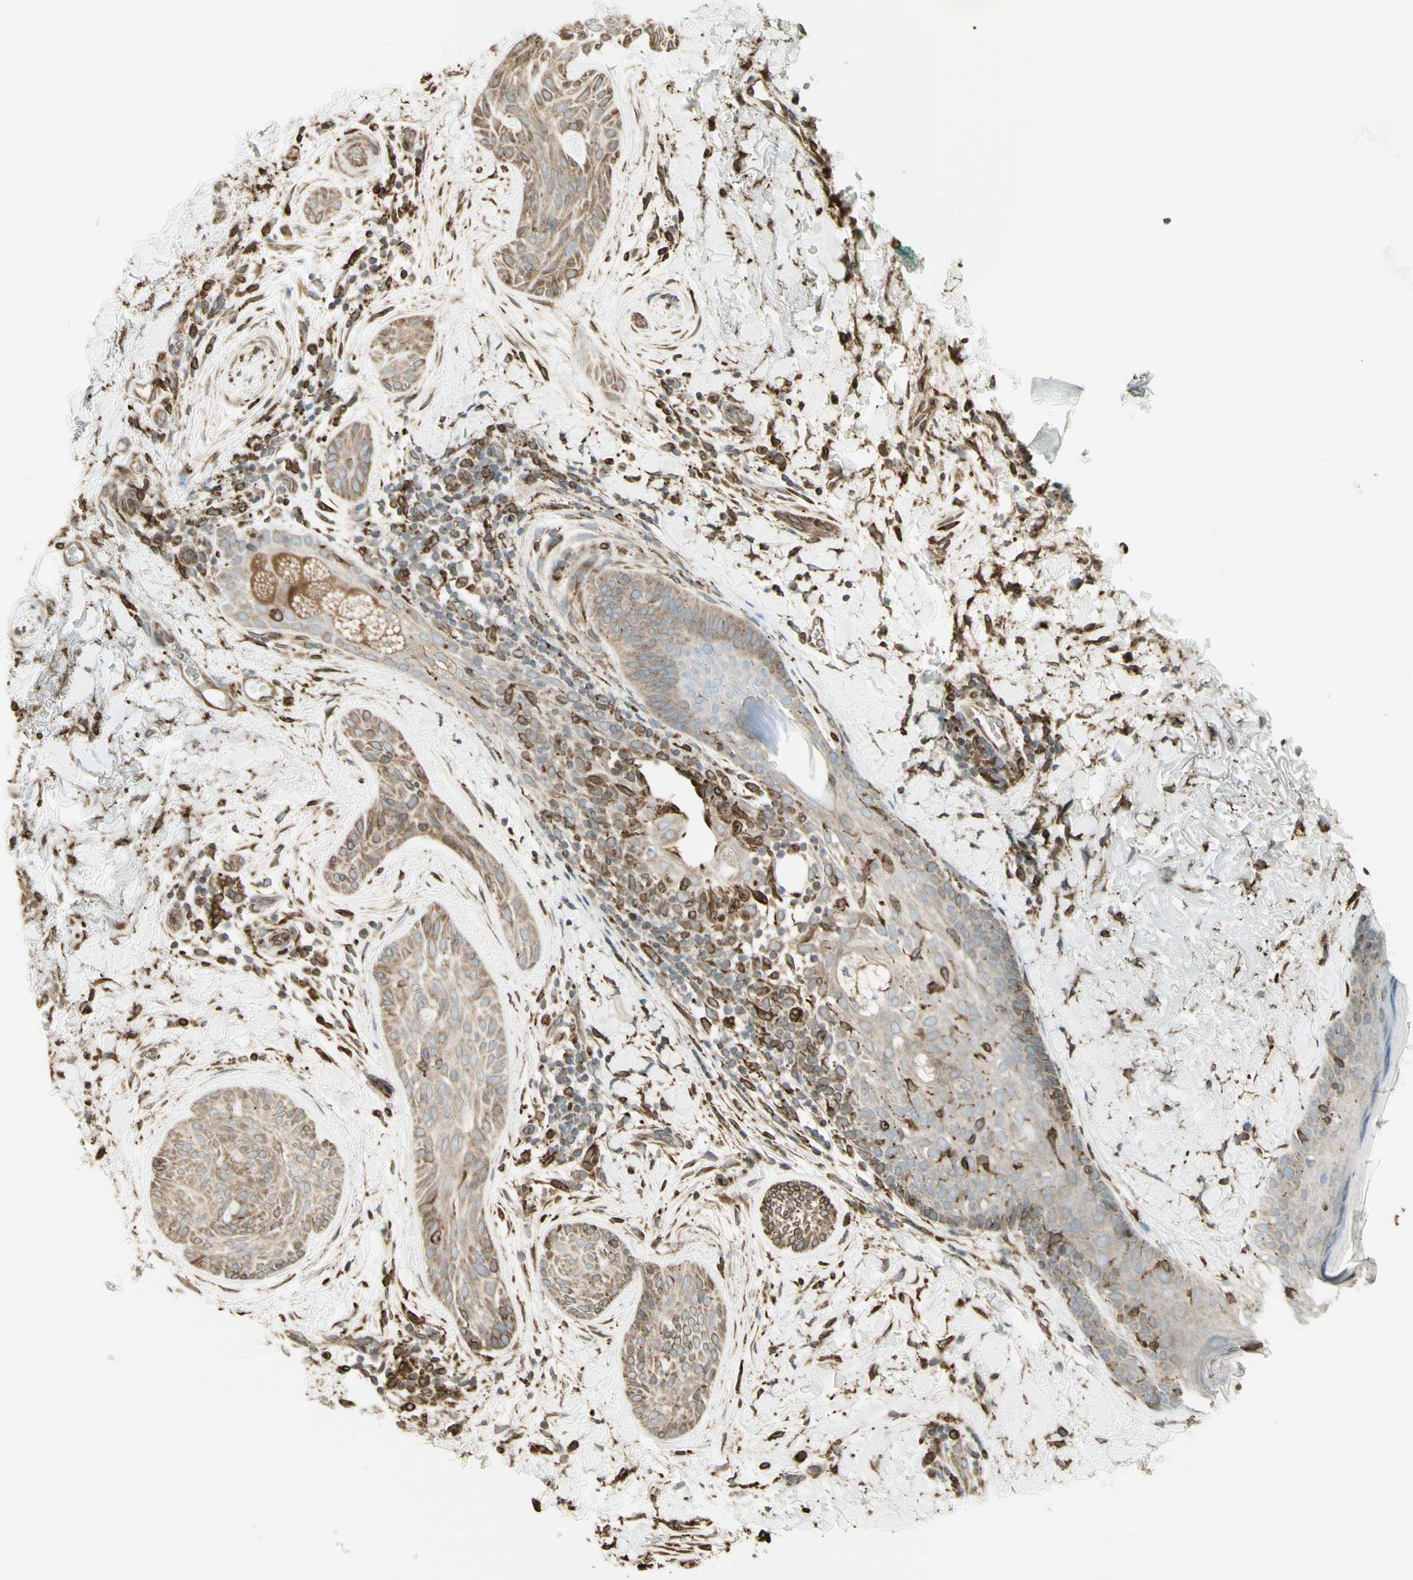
{"staining": {"intensity": "moderate", "quantity": "25%-75%", "location": "cytoplasmic/membranous"}, "tissue": "skin cancer", "cell_type": "Tumor cells", "image_type": "cancer", "snomed": [{"axis": "morphology", "description": "Normal tissue, NOS"}, {"axis": "morphology", "description": "Basal cell carcinoma"}, {"axis": "topography", "description": "Skin"}], "caption": "IHC of human skin cancer (basal cell carcinoma) displays medium levels of moderate cytoplasmic/membranous staining in about 25%-75% of tumor cells. (DAB IHC with brightfield microscopy, high magnification).", "gene": "CANX", "patient": {"sex": "female", "age": 71}}